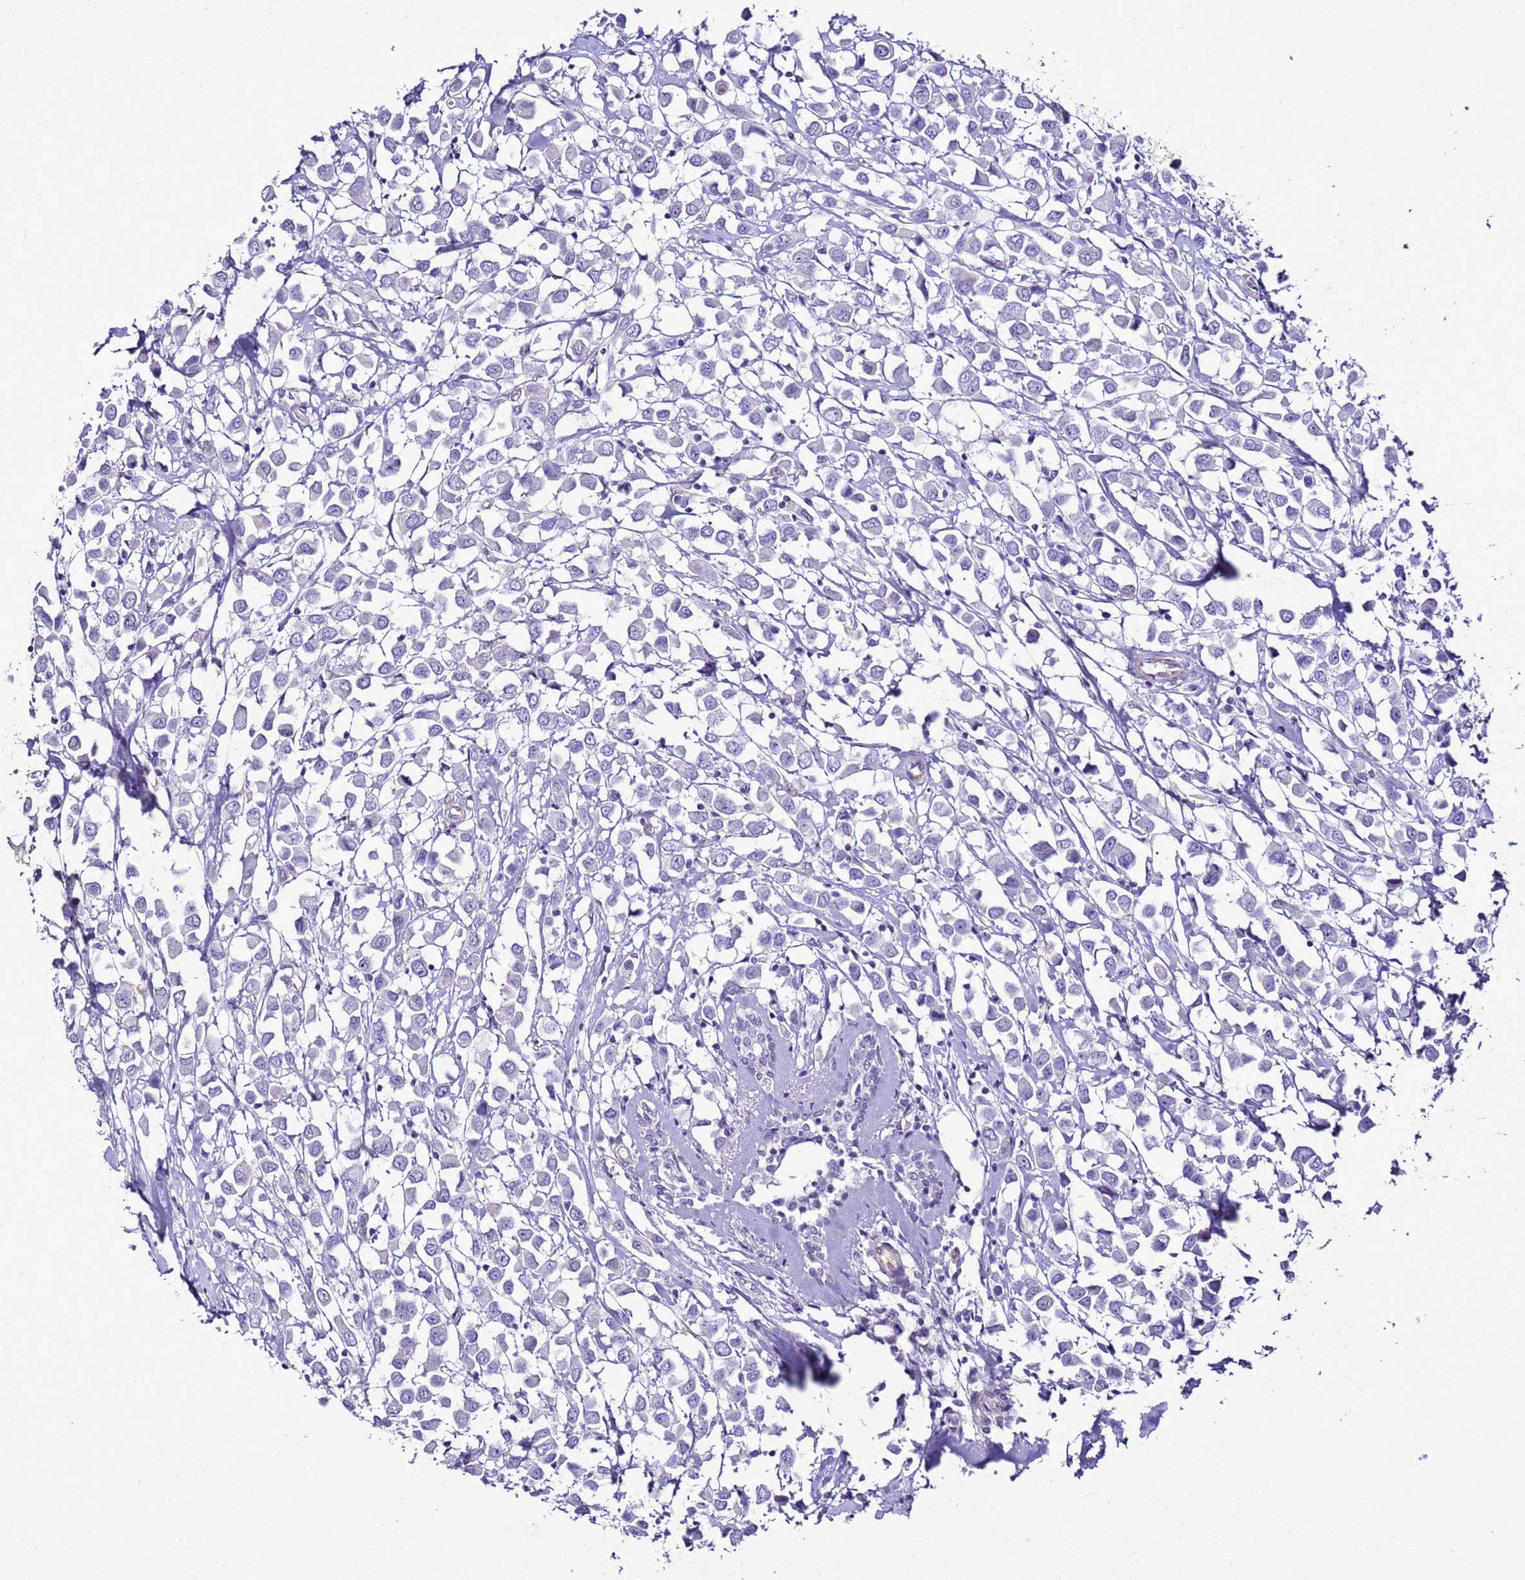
{"staining": {"intensity": "negative", "quantity": "none", "location": "none"}, "tissue": "breast cancer", "cell_type": "Tumor cells", "image_type": "cancer", "snomed": [{"axis": "morphology", "description": "Duct carcinoma"}, {"axis": "topography", "description": "Breast"}], "caption": "A high-resolution photomicrograph shows IHC staining of breast cancer (intraductal carcinoma), which reveals no significant staining in tumor cells. The staining was performed using DAB to visualize the protein expression in brown, while the nuclei were stained in blue with hematoxylin (Magnification: 20x).", "gene": "LRRC10B", "patient": {"sex": "female", "age": 61}}